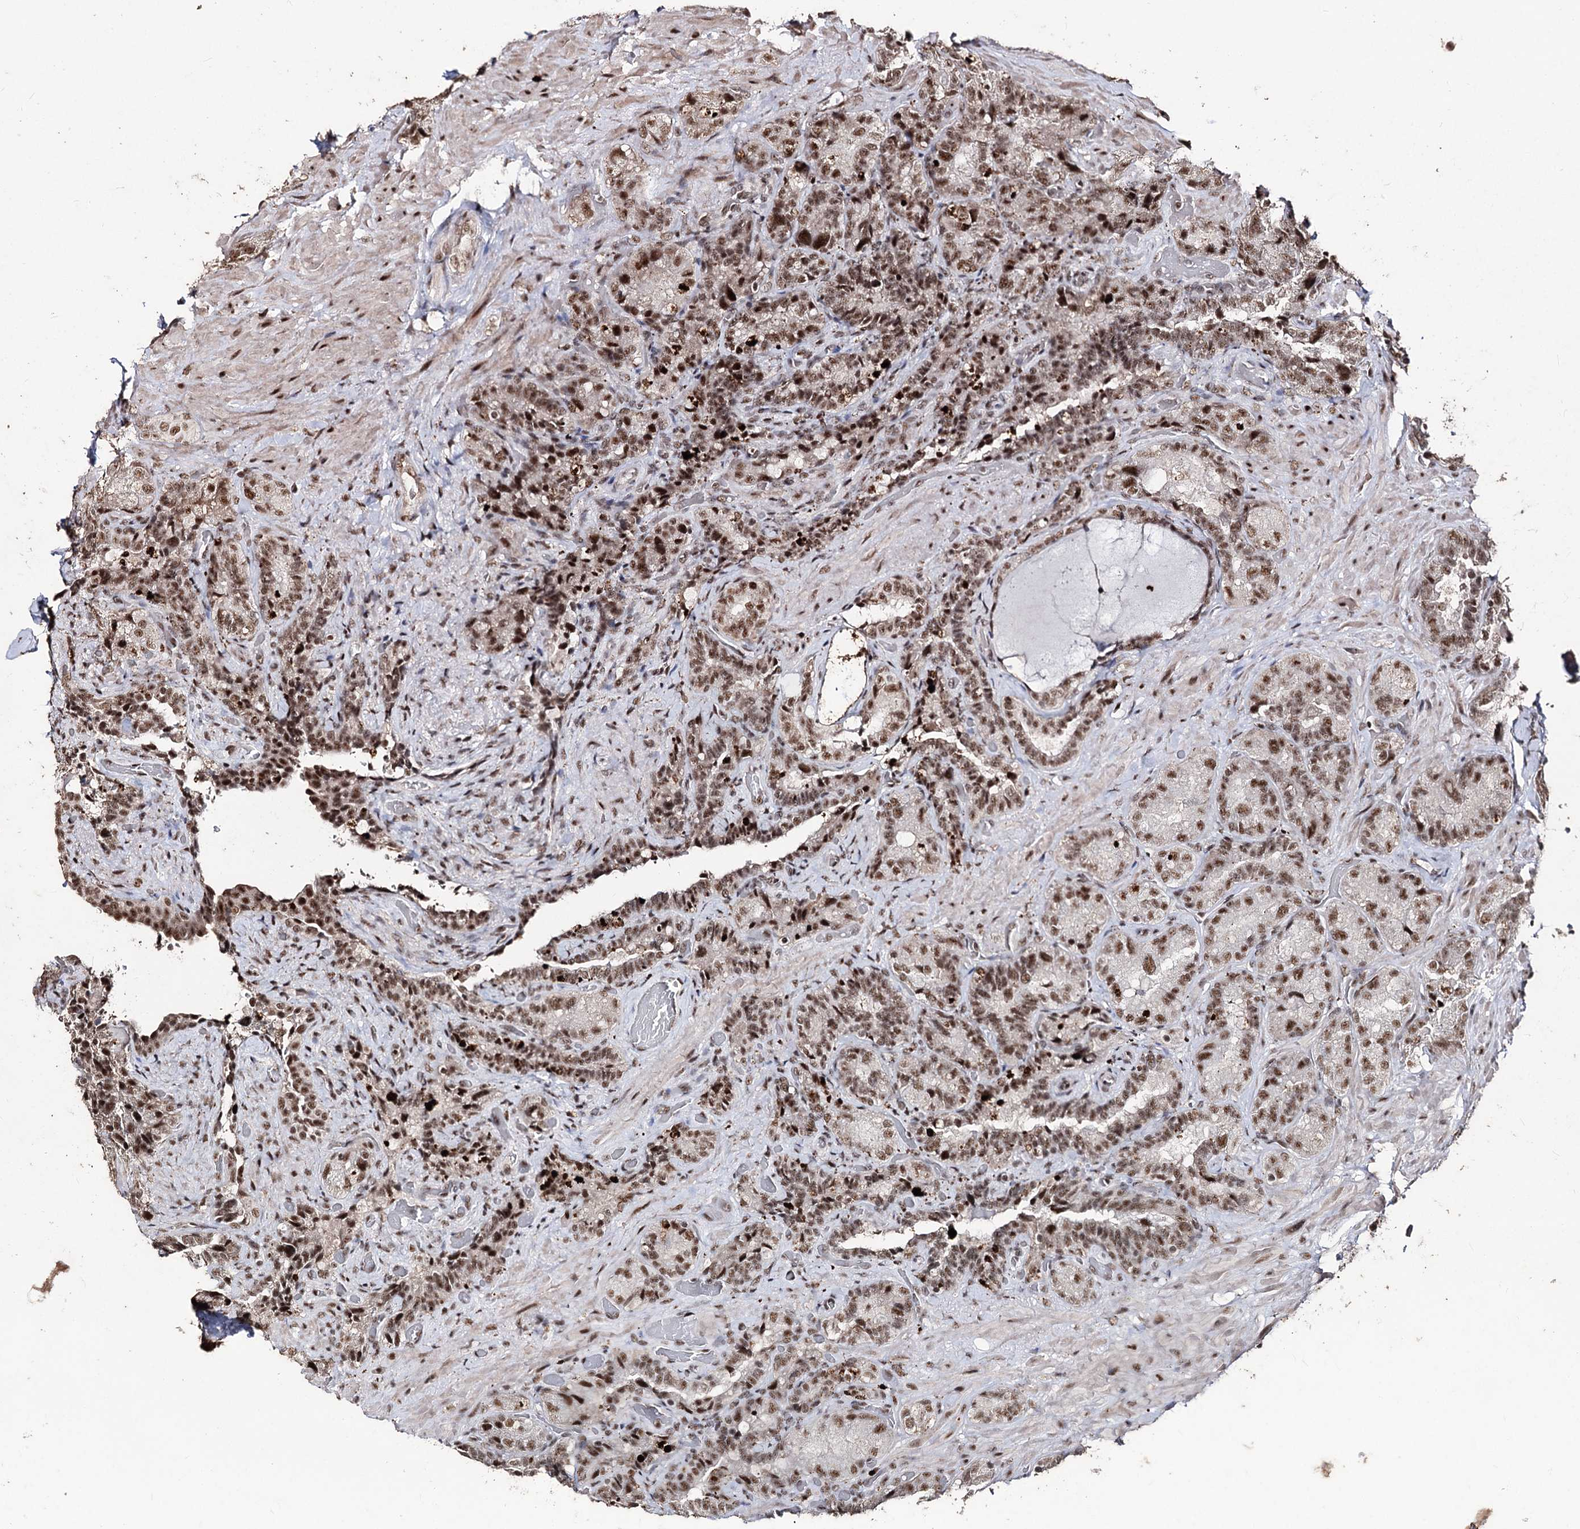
{"staining": {"intensity": "strong", "quantity": ">75%", "location": "nuclear"}, "tissue": "seminal vesicle", "cell_type": "Glandular cells", "image_type": "normal", "snomed": [{"axis": "morphology", "description": "Normal tissue, NOS"}, {"axis": "topography", "description": "Prostate and seminal vesicle, NOS"}, {"axis": "topography", "description": "Prostate"}, {"axis": "topography", "description": "Seminal veicle"}], "caption": "The image reveals staining of benign seminal vesicle, revealing strong nuclear protein positivity (brown color) within glandular cells.", "gene": "U2SURP", "patient": {"sex": "male", "age": 67}}